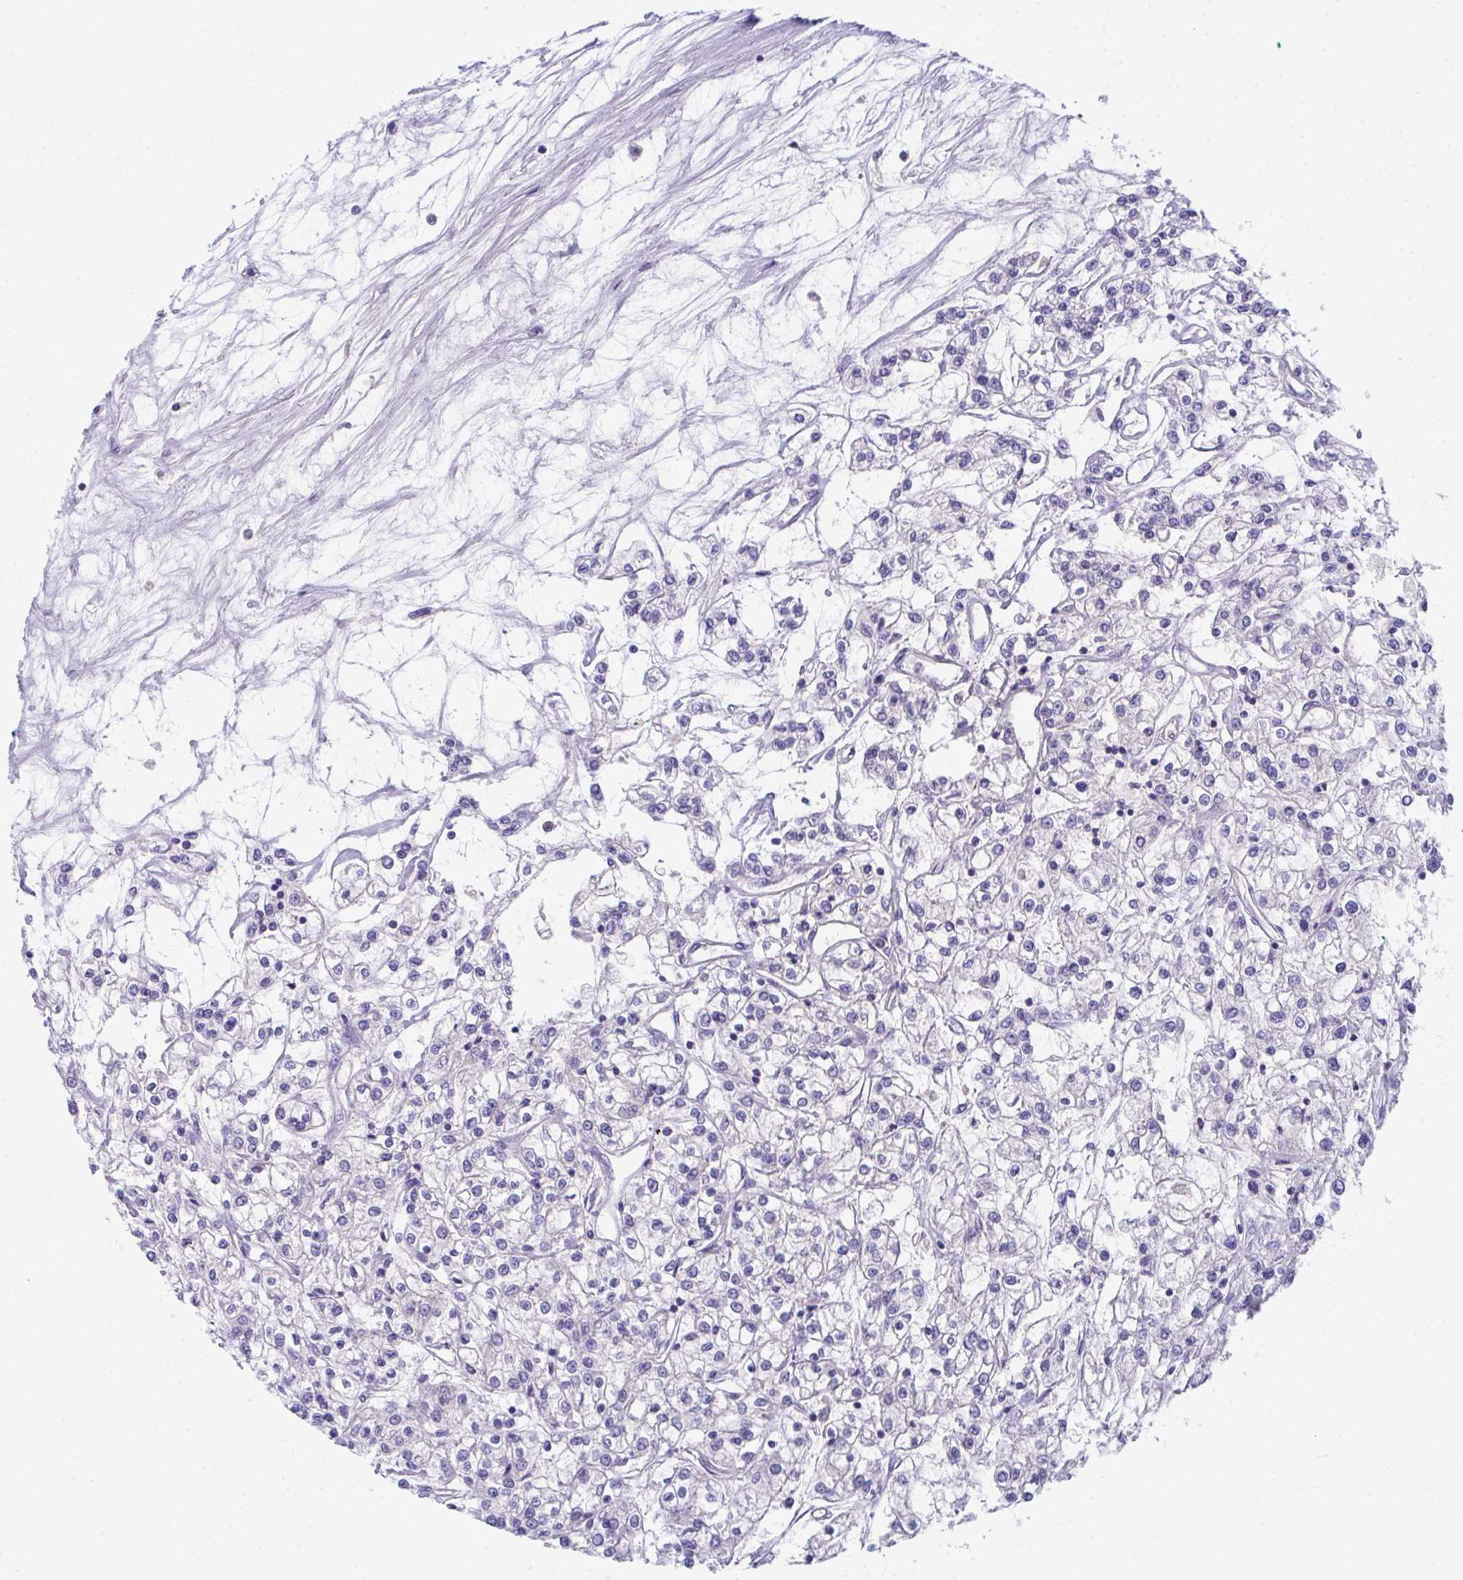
{"staining": {"intensity": "negative", "quantity": "none", "location": "none"}, "tissue": "renal cancer", "cell_type": "Tumor cells", "image_type": "cancer", "snomed": [{"axis": "morphology", "description": "Adenocarcinoma, NOS"}, {"axis": "topography", "description": "Kidney"}], "caption": "The immunohistochemistry (IHC) histopathology image has no significant staining in tumor cells of renal cancer (adenocarcinoma) tissue.", "gene": "COA5", "patient": {"sex": "female", "age": 59}}